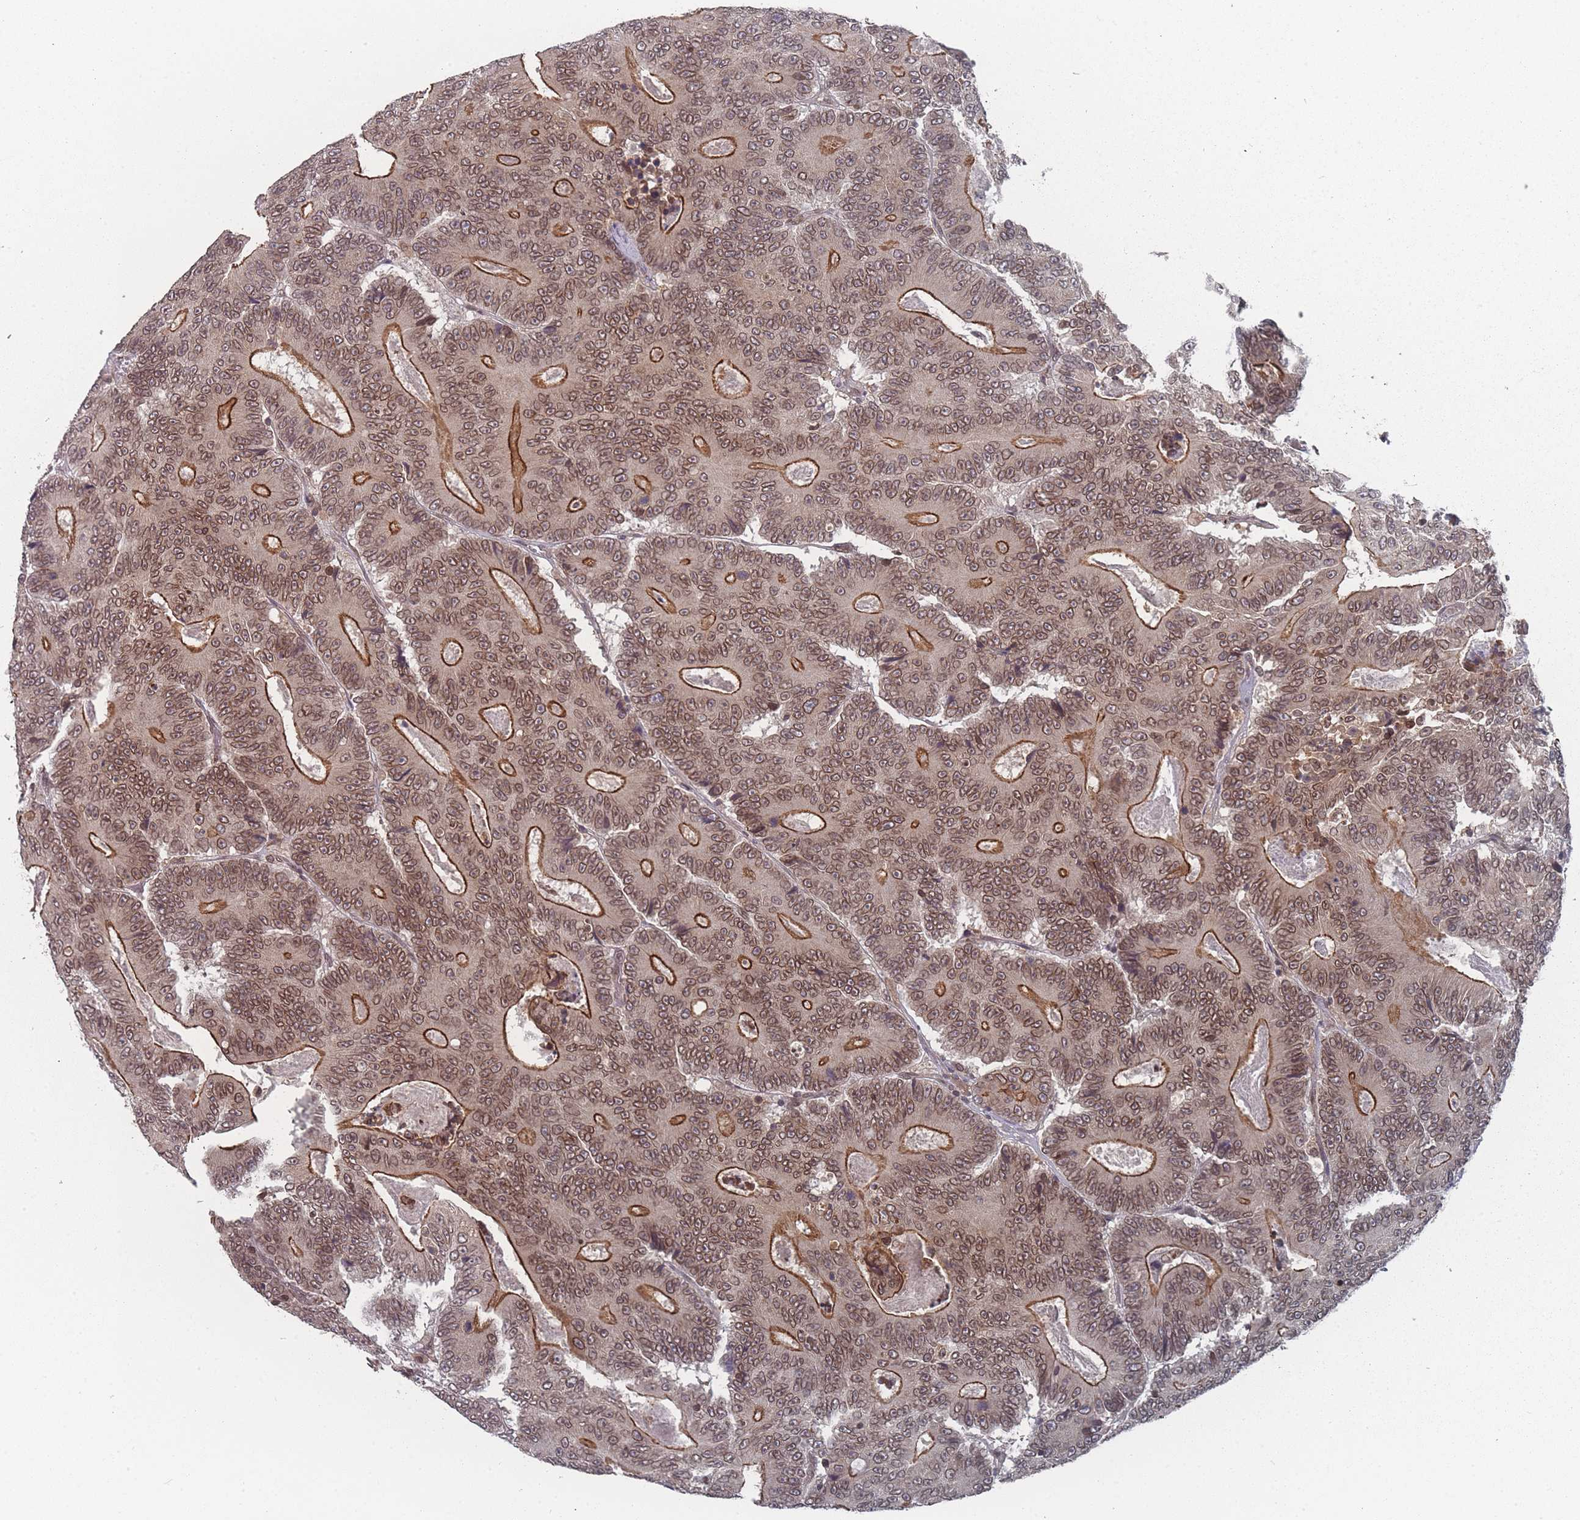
{"staining": {"intensity": "moderate", "quantity": ">75%", "location": "cytoplasmic/membranous,nuclear"}, "tissue": "colorectal cancer", "cell_type": "Tumor cells", "image_type": "cancer", "snomed": [{"axis": "morphology", "description": "Adenocarcinoma, NOS"}, {"axis": "topography", "description": "Colon"}], "caption": "Moderate cytoplasmic/membranous and nuclear protein positivity is appreciated in about >75% of tumor cells in colorectal cancer.", "gene": "TBC1D25", "patient": {"sex": "male", "age": 83}}